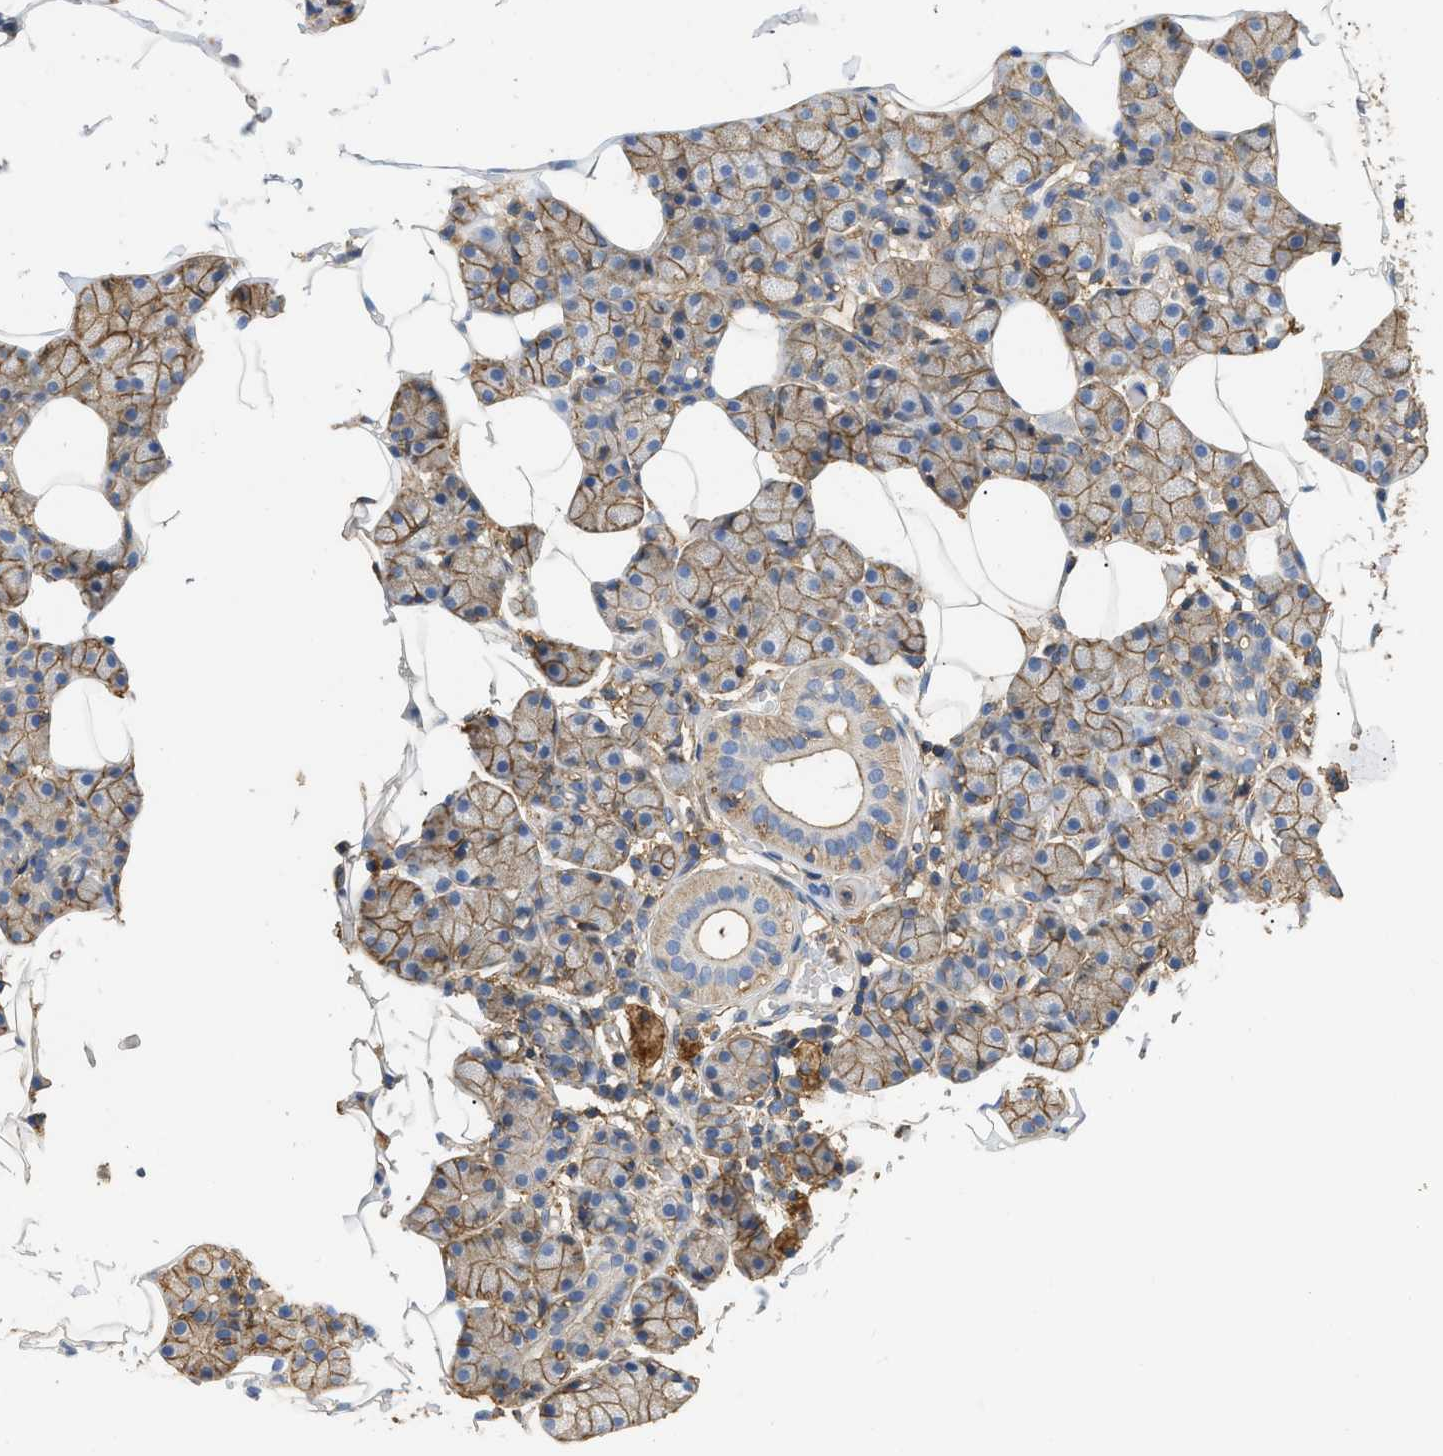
{"staining": {"intensity": "moderate", "quantity": ">75%", "location": "cytoplasmic/membranous"}, "tissue": "salivary gland", "cell_type": "Glandular cells", "image_type": "normal", "snomed": [{"axis": "morphology", "description": "Normal tissue, NOS"}, {"axis": "topography", "description": "Salivary gland"}], "caption": "This micrograph displays IHC staining of unremarkable human salivary gland, with medium moderate cytoplasmic/membranous positivity in approximately >75% of glandular cells.", "gene": "GNB4", "patient": {"sex": "female", "age": 33}}